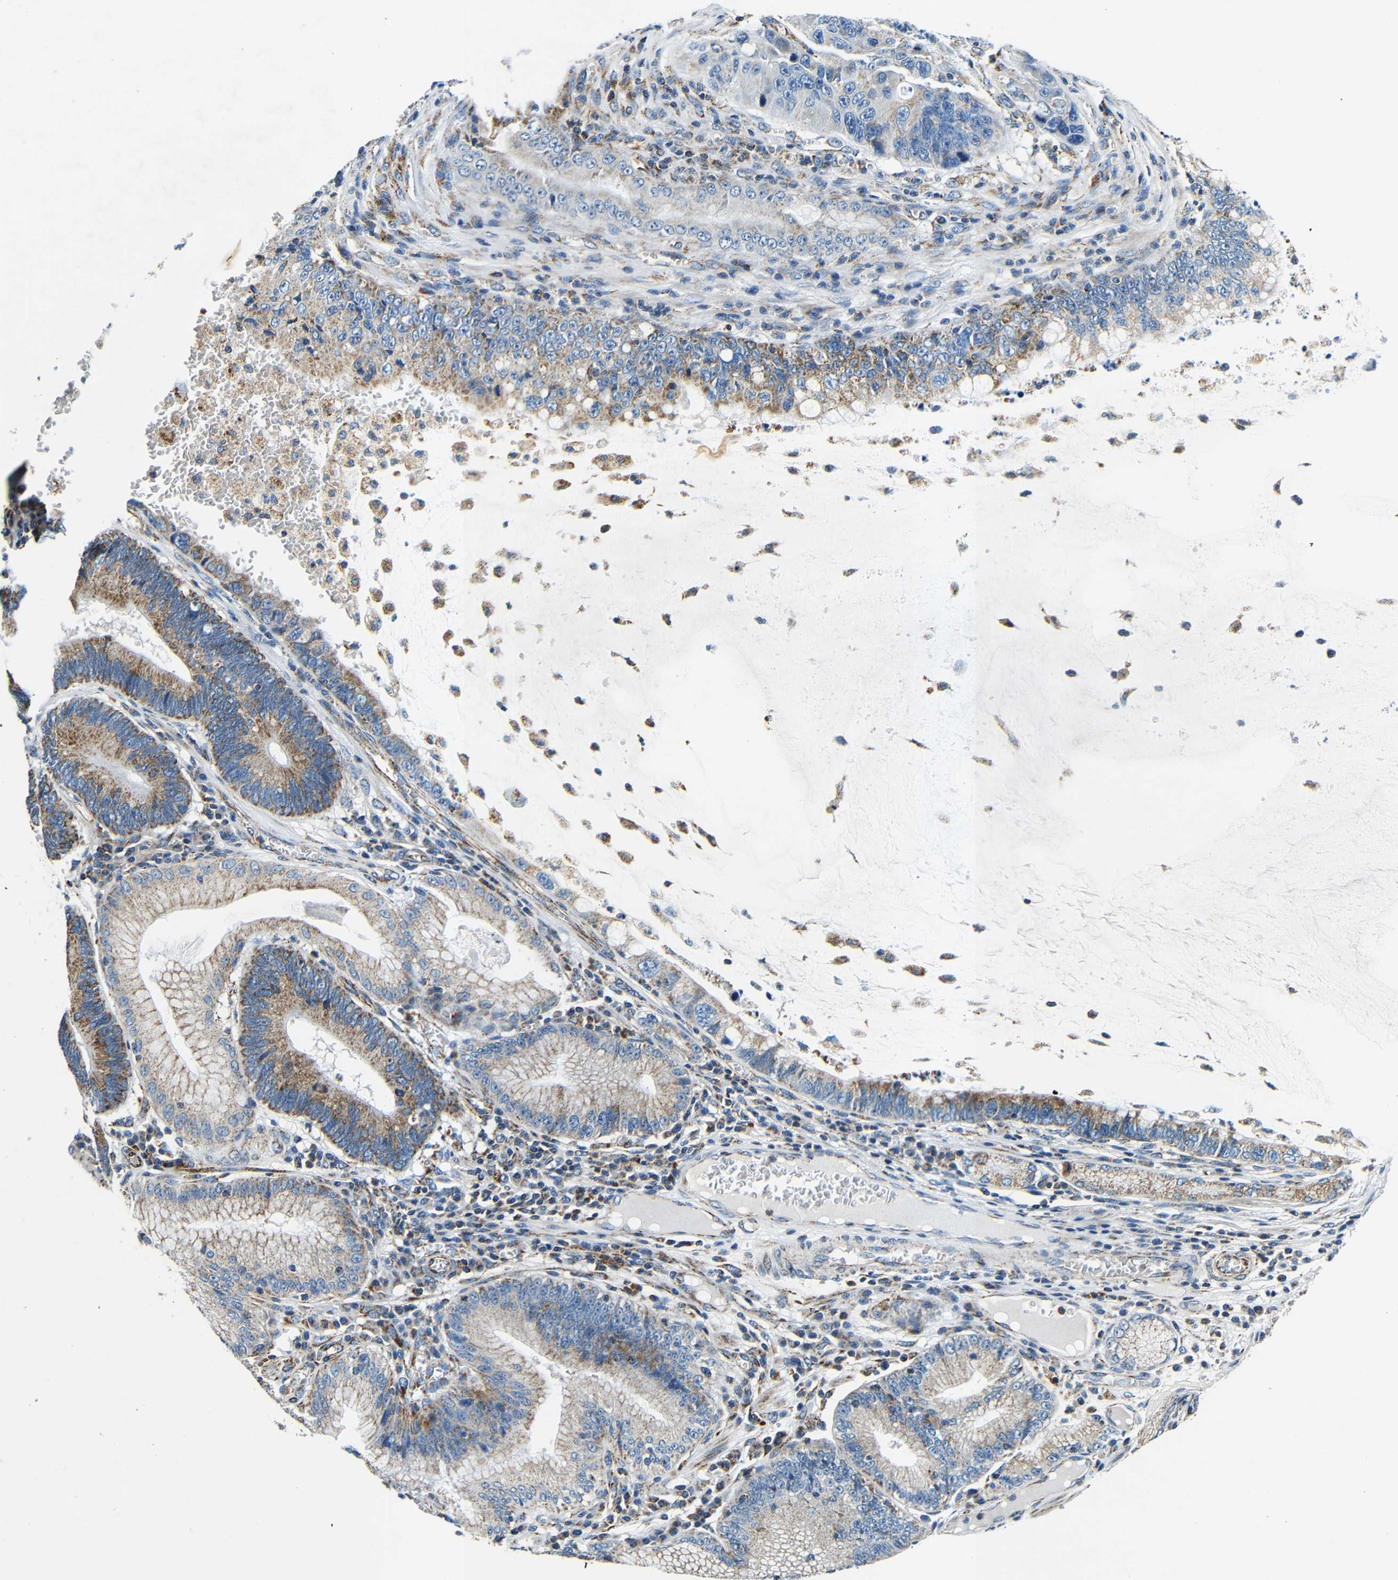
{"staining": {"intensity": "moderate", "quantity": "25%-75%", "location": "cytoplasmic/membranous"}, "tissue": "stomach cancer", "cell_type": "Tumor cells", "image_type": "cancer", "snomed": [{"axis": "morphology", "description": "Adenocarcinoma, NOS"}, {"axis": "topography", "description": "Stomach"}], "caption": "The immunohistochemical stain labels moderate cytoplasmic/membranous expression in tumor cells of stomach cancer (adenocarcinoma) tissue. The staining is performed using DAB brown chromogen to label protein expression. The nuclei are counter-stained blue using hematoxylin.", "gene": "GALNT18", "patient": {"sex": "male", "age": 59}}